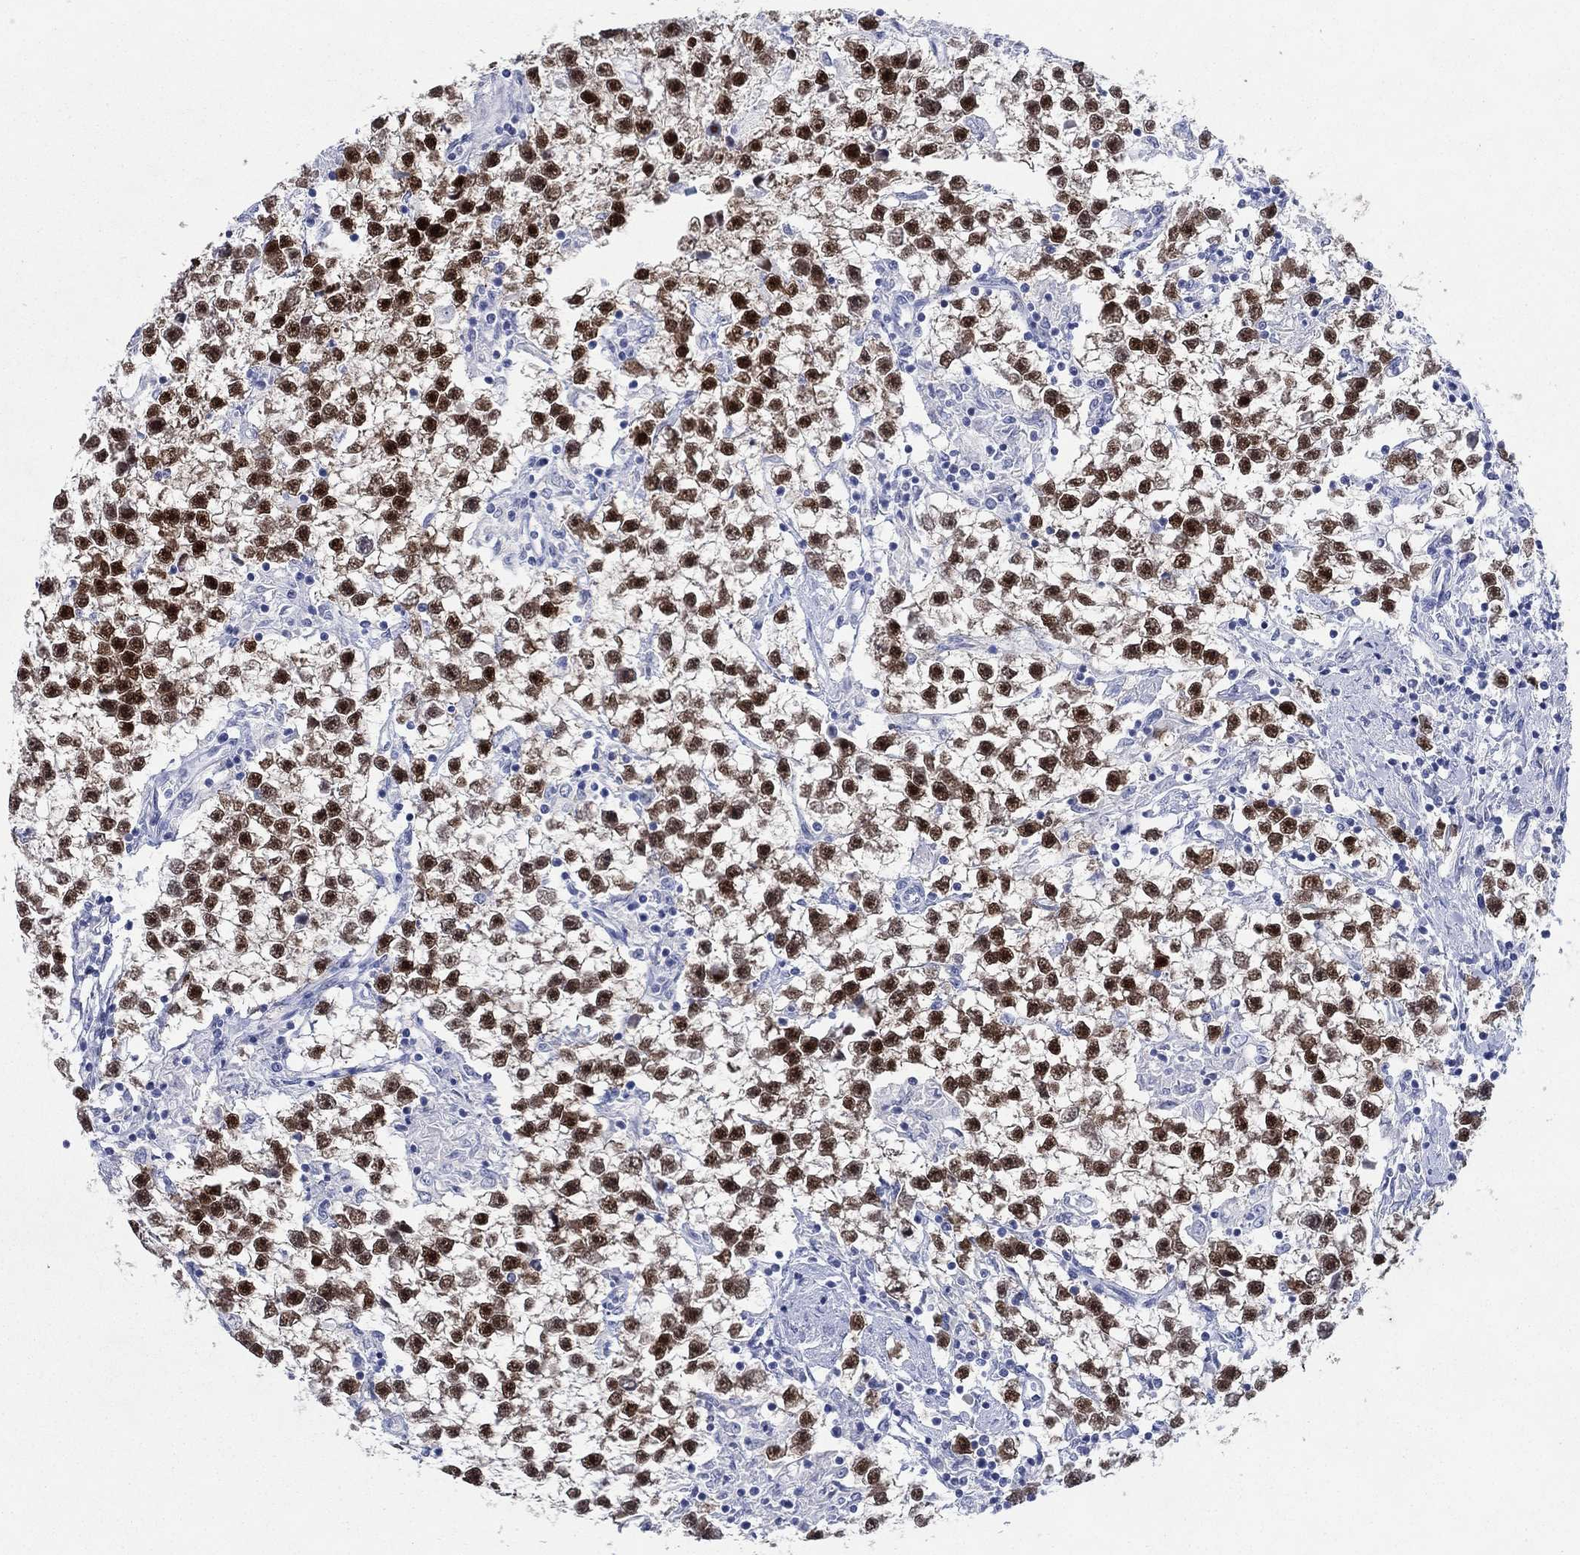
{"staining": {"intensity": "strong", "quantity": ">75%", "location": "nuclear"}, "tissue": "testis cancer", "cell_type": "Tumor cells", "image_type": "cancer", "snomed": [{"axis": "morphology", "description": "Seminoma, NOS"}, {"axis": "topography", "description": "Testis"}], "caption": "Human seminoma (testis) stained with a protein marker shows strong staining in tumor cells.", "gene": "POU5F1", "patient": {"sex": "male", "age": 59}}